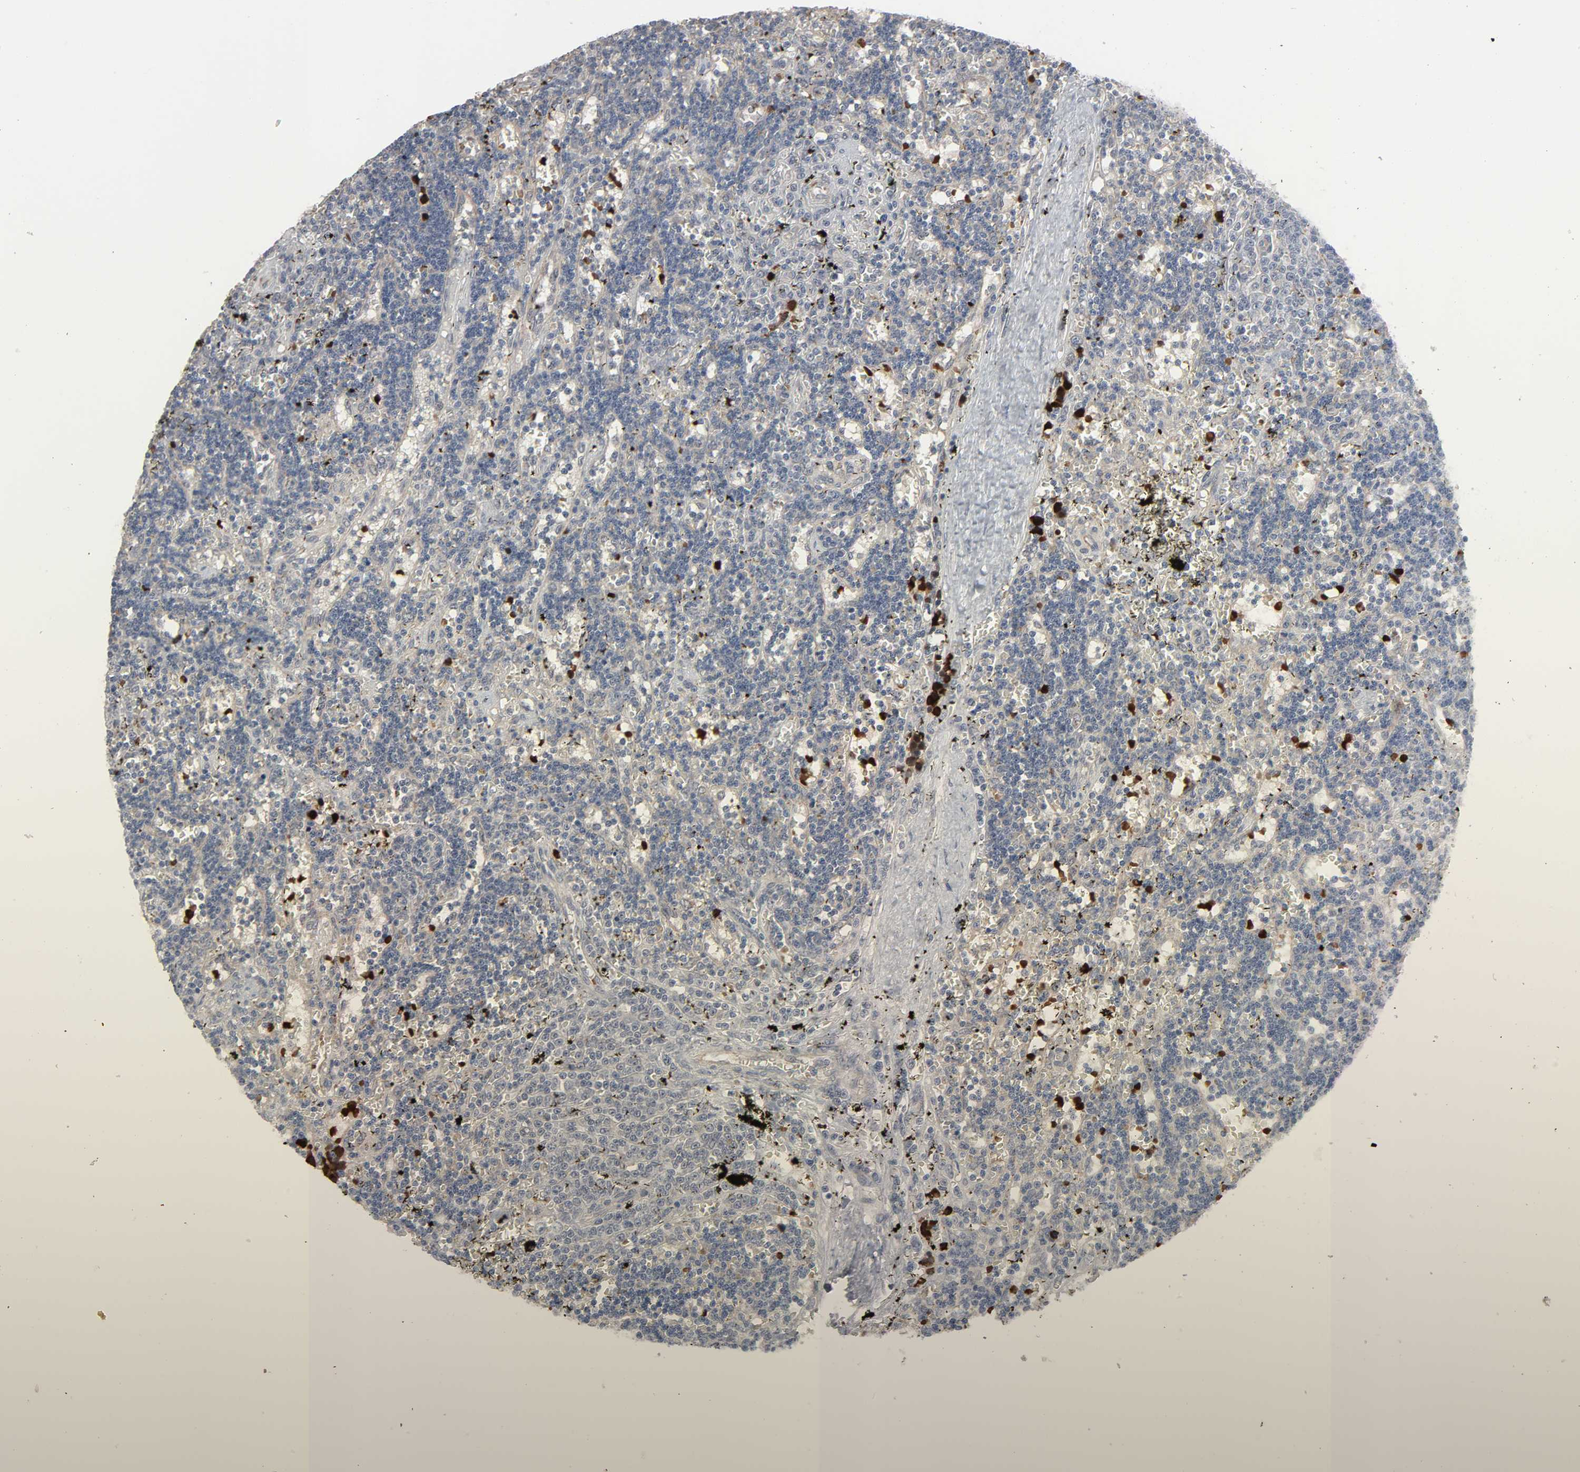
{"staining": {"intensity": "moderate", "quantity": "<25%", "location": "nuclear"}, "tissue": "lymphoma", "cell_type": "Tumor cells", "image_type": "cancer", "snomed": [{"axis": "morphology", "description": "Malignant lymphoma, non-Hodgkin's type, Low grade"}, {"axis": "topography", "description": "Spleen"}], "caption": "IHC of lymphoma reveals low levels of moderate nuclear expression in about <25% of tumor cells.", "gene": "ZNF222", "patient": {"sex": "male", "age": 60}}